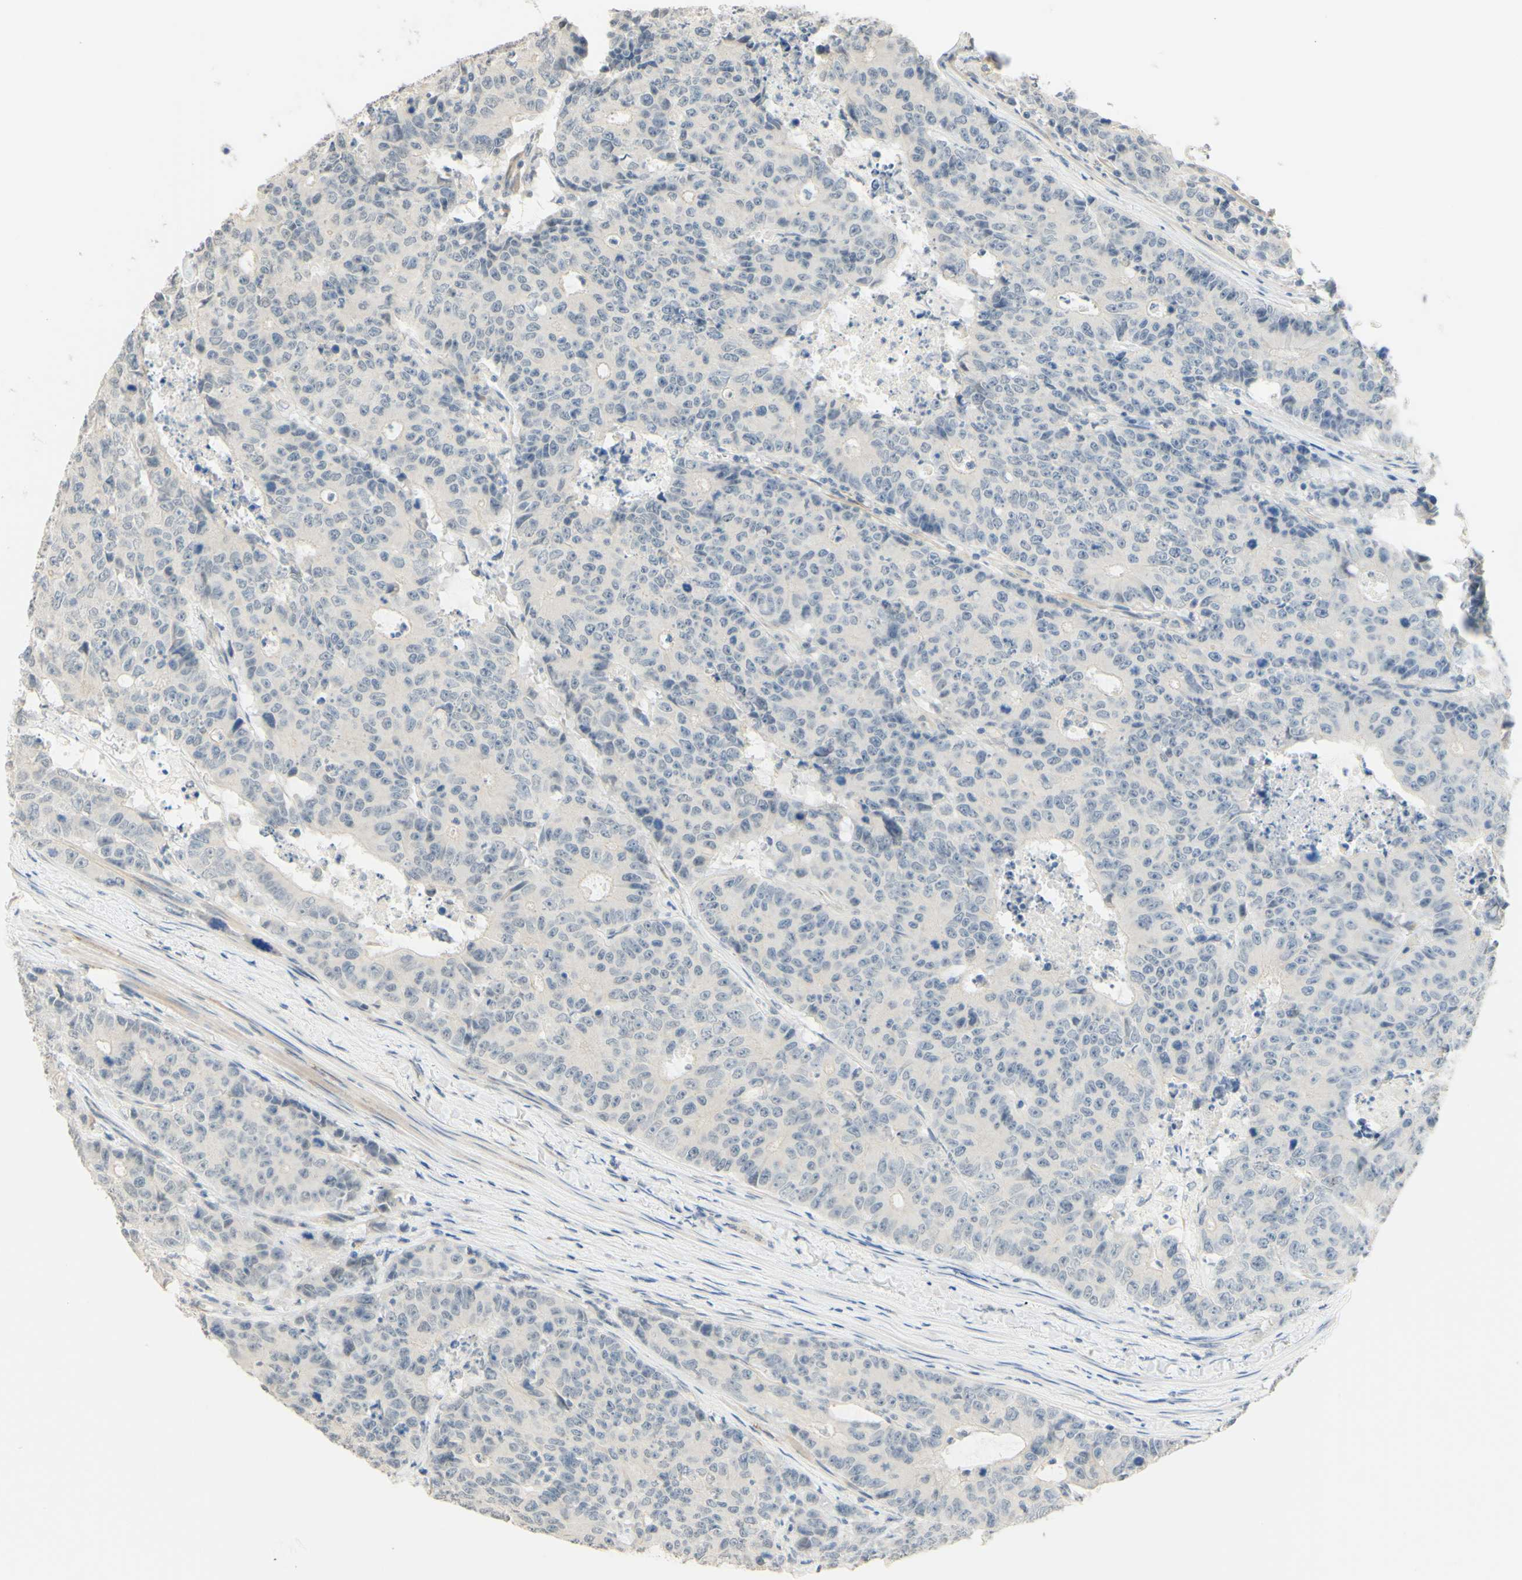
{"staining": {"intensity": "negative", "quantity": "none", "location": "none"}, "tissue": "colorectal cancer", "cell_type": "Tumor cells", "image_type": "cancer", "snomed": [{"axis": "morphology", "description": "Adenocarcinoma, NOS"}, {"axis": "topography", "description": "Colon"}], "caption": "Adenocarcinoma (colorectal) was stained to show a protein in brown. There is no significant expression in tumor cells.", "gene": "MAG", "patient": {"sex": "female", "age": 86}}